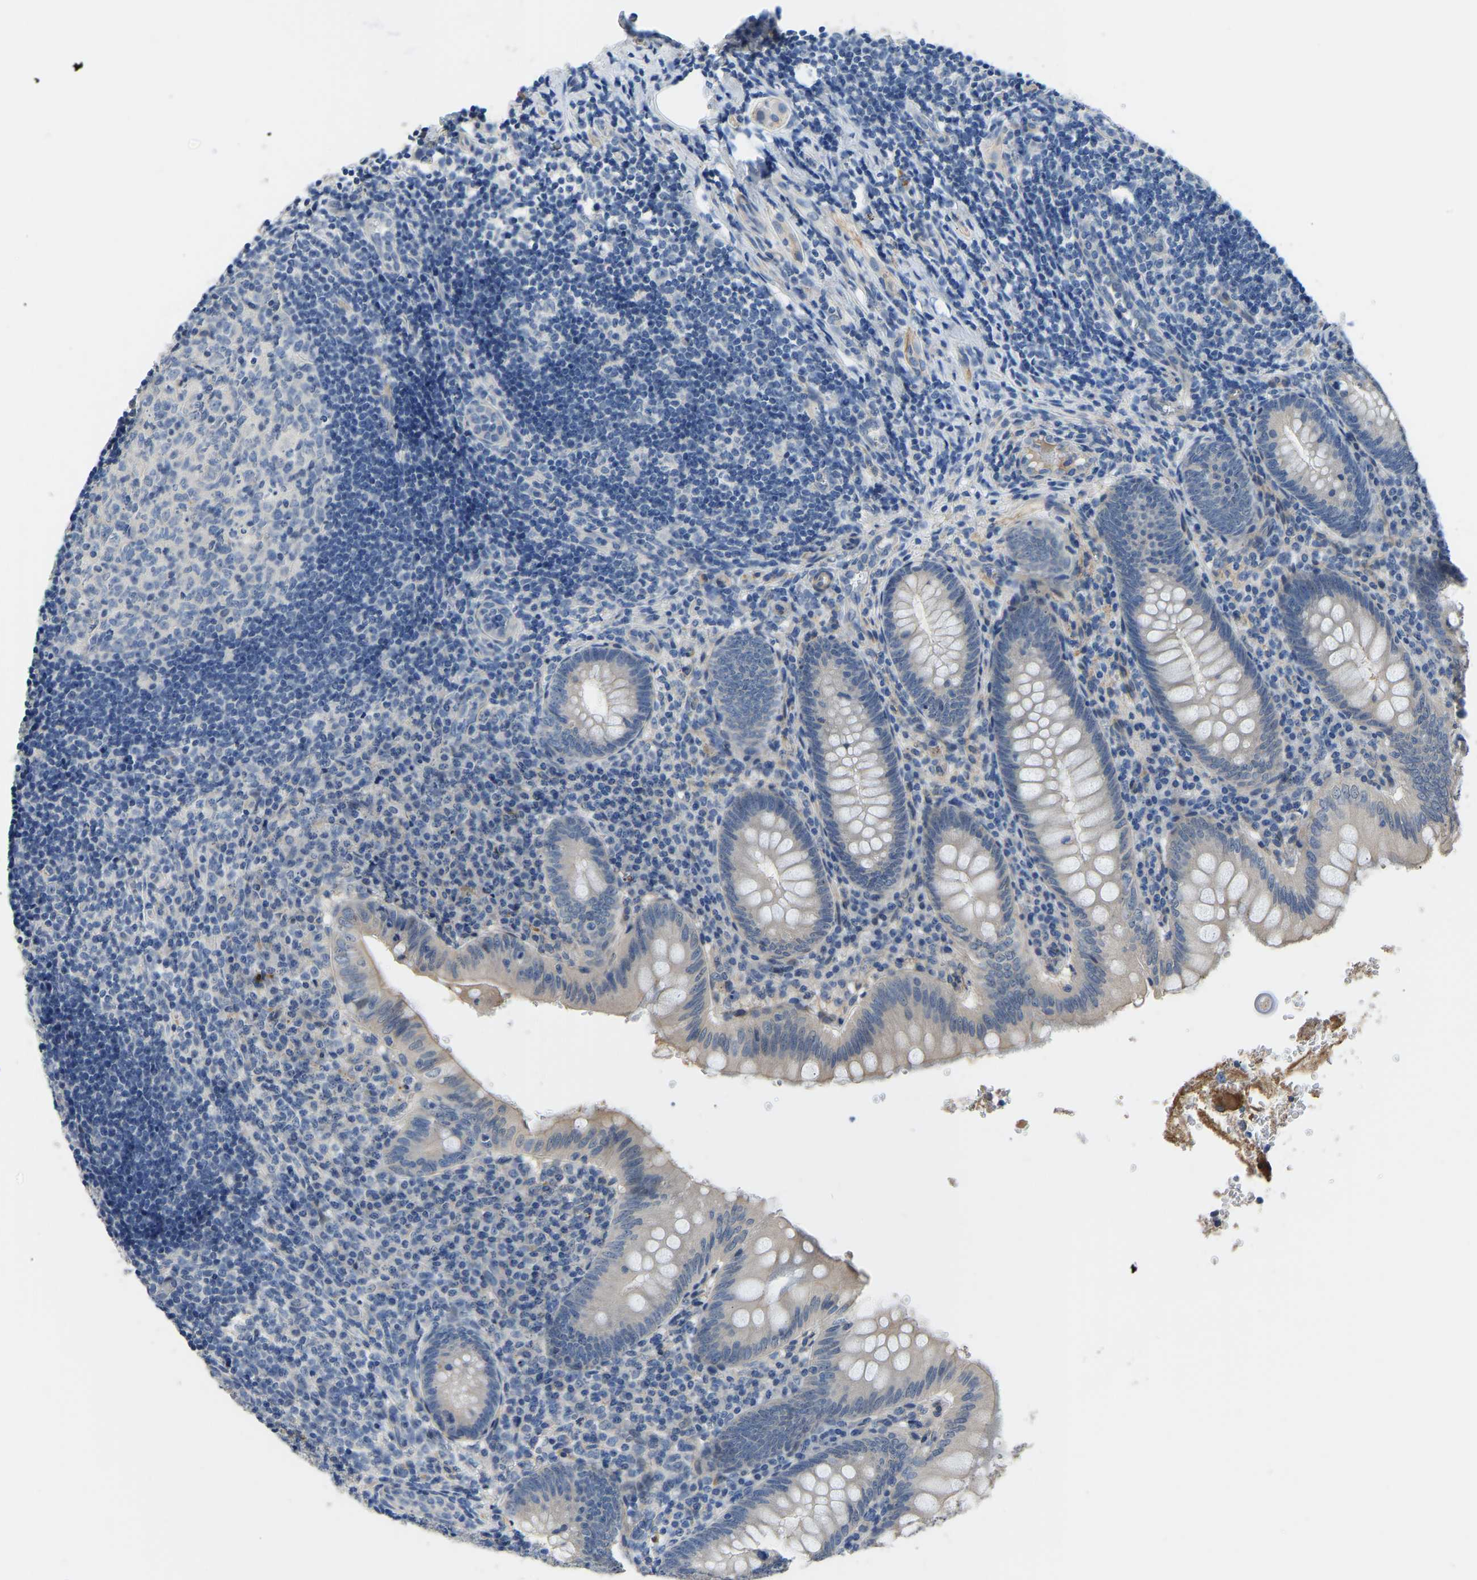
{"staining": {"intensity": "negative", "quantity": "none", "location": "none"}, "tissue": "appendix", "cell_type": "Glandular cells", "image_type": "normal", "snomed": [{"axis": "morphology", "description": "Normal tissue, NOS"}, {"axis": "topography", "description": "Appendix"}], "caption": "DAB (3,3'-diaminobenzidine) immunohistochemical staining of normal appendix demonstrates no significant positivity in glandular cells.", "gene": "HIGD2B", "patient": {"sex": "male", "age": 8}}